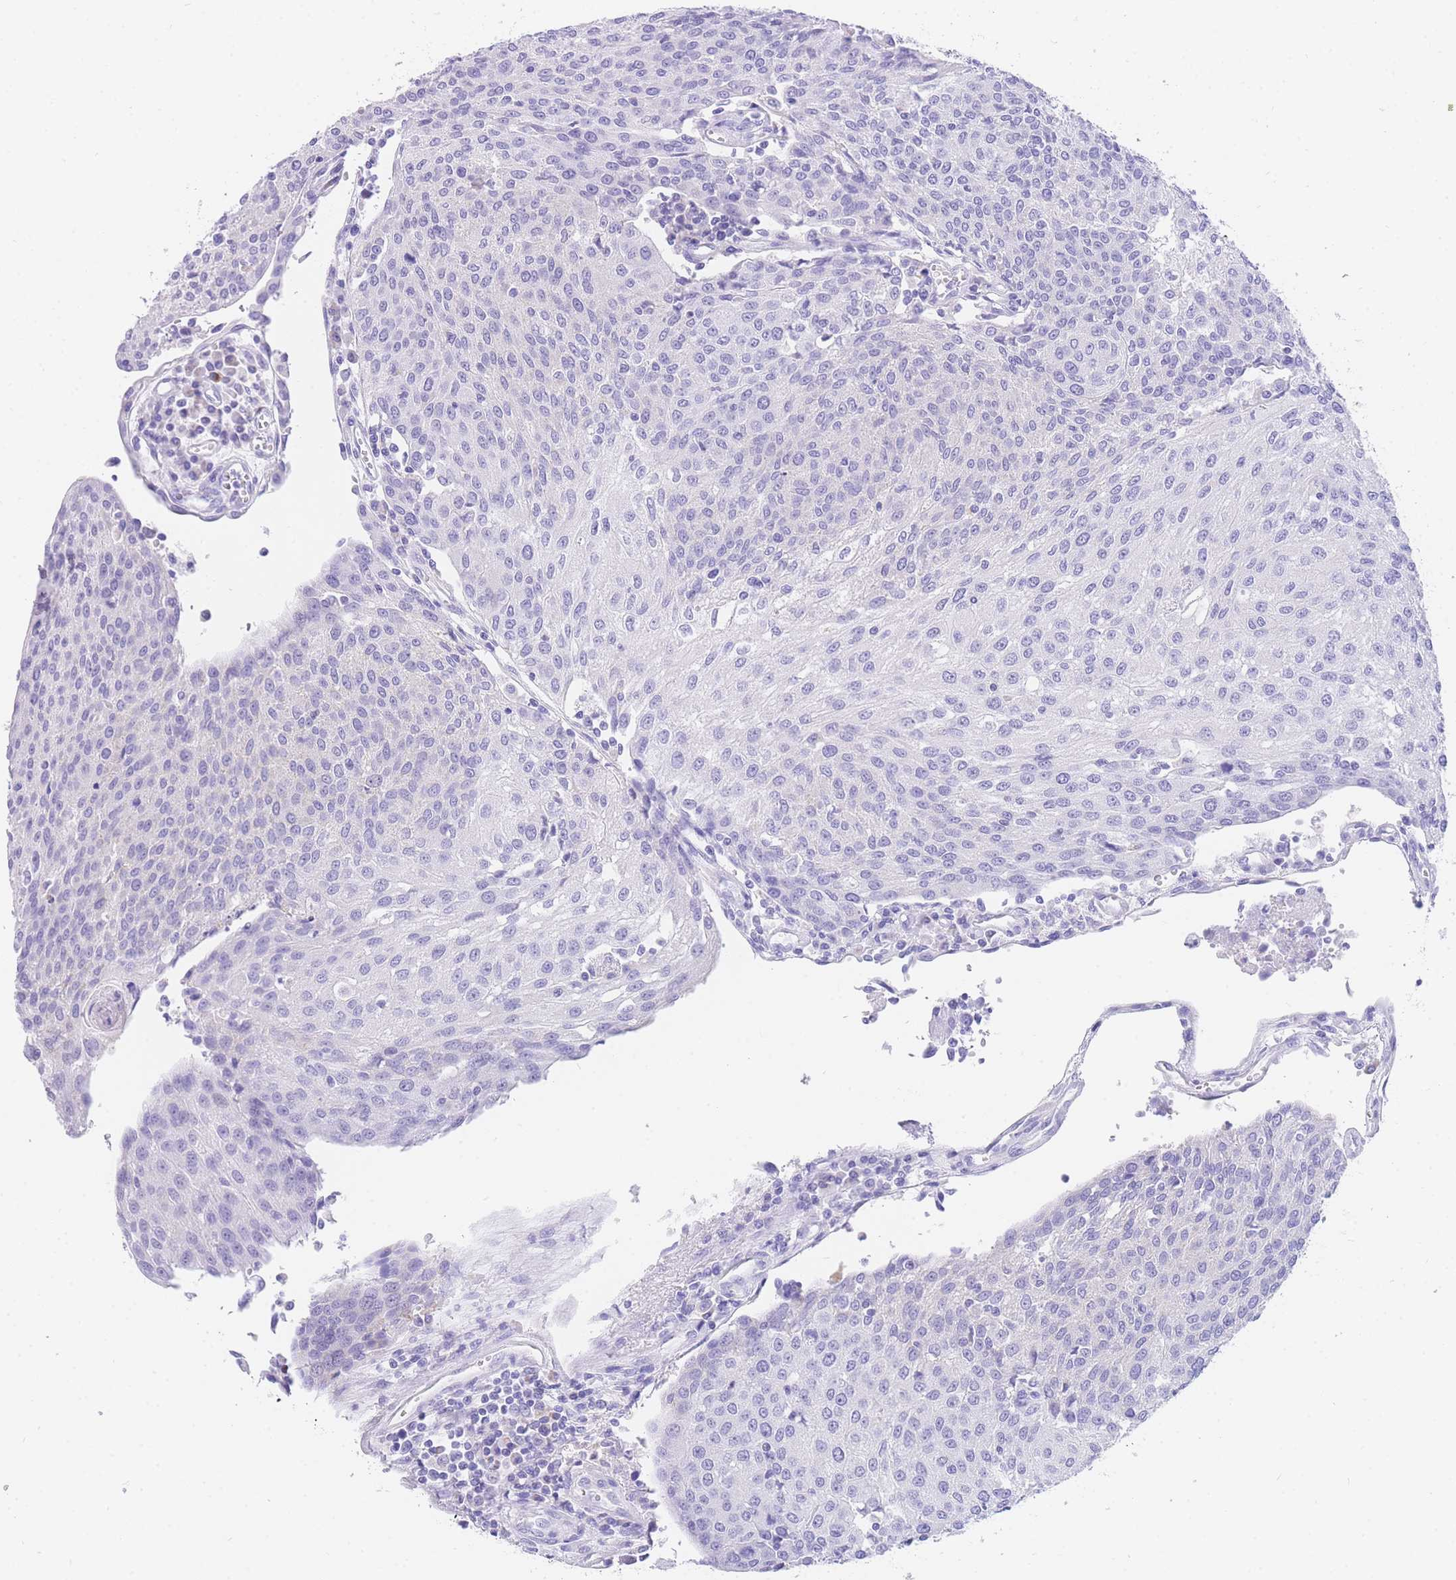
{"staining": {"intensity": "negative", "quantity": "none", "location": "none"}, "tissue": "urothelial cancer", "cell_type": "Tumor cells", "image_type": "cancer", "snomed": [{"axis": "morphology", "description": "Urothelial carcinoma, High grade"}, {"axis": "topography", "description": "Urinary bladder"}], "caption": "High magnification brightfield microscopy of high-grade urothelial carcinoma stained with DAB (3,3'-diaminobenzidine) (brown) and counterstained with hematoxylin (blue): tumor cells show no significant expression. Brightfield microscopy of immunohistochemistry (IHC) stained with DAB (3,3'-diaminobenzidine) (brown) and hematoxylin (blue), captured at high magnification.", "gene": "NKD2", "patient": {"sex": "female", "age": 85}}